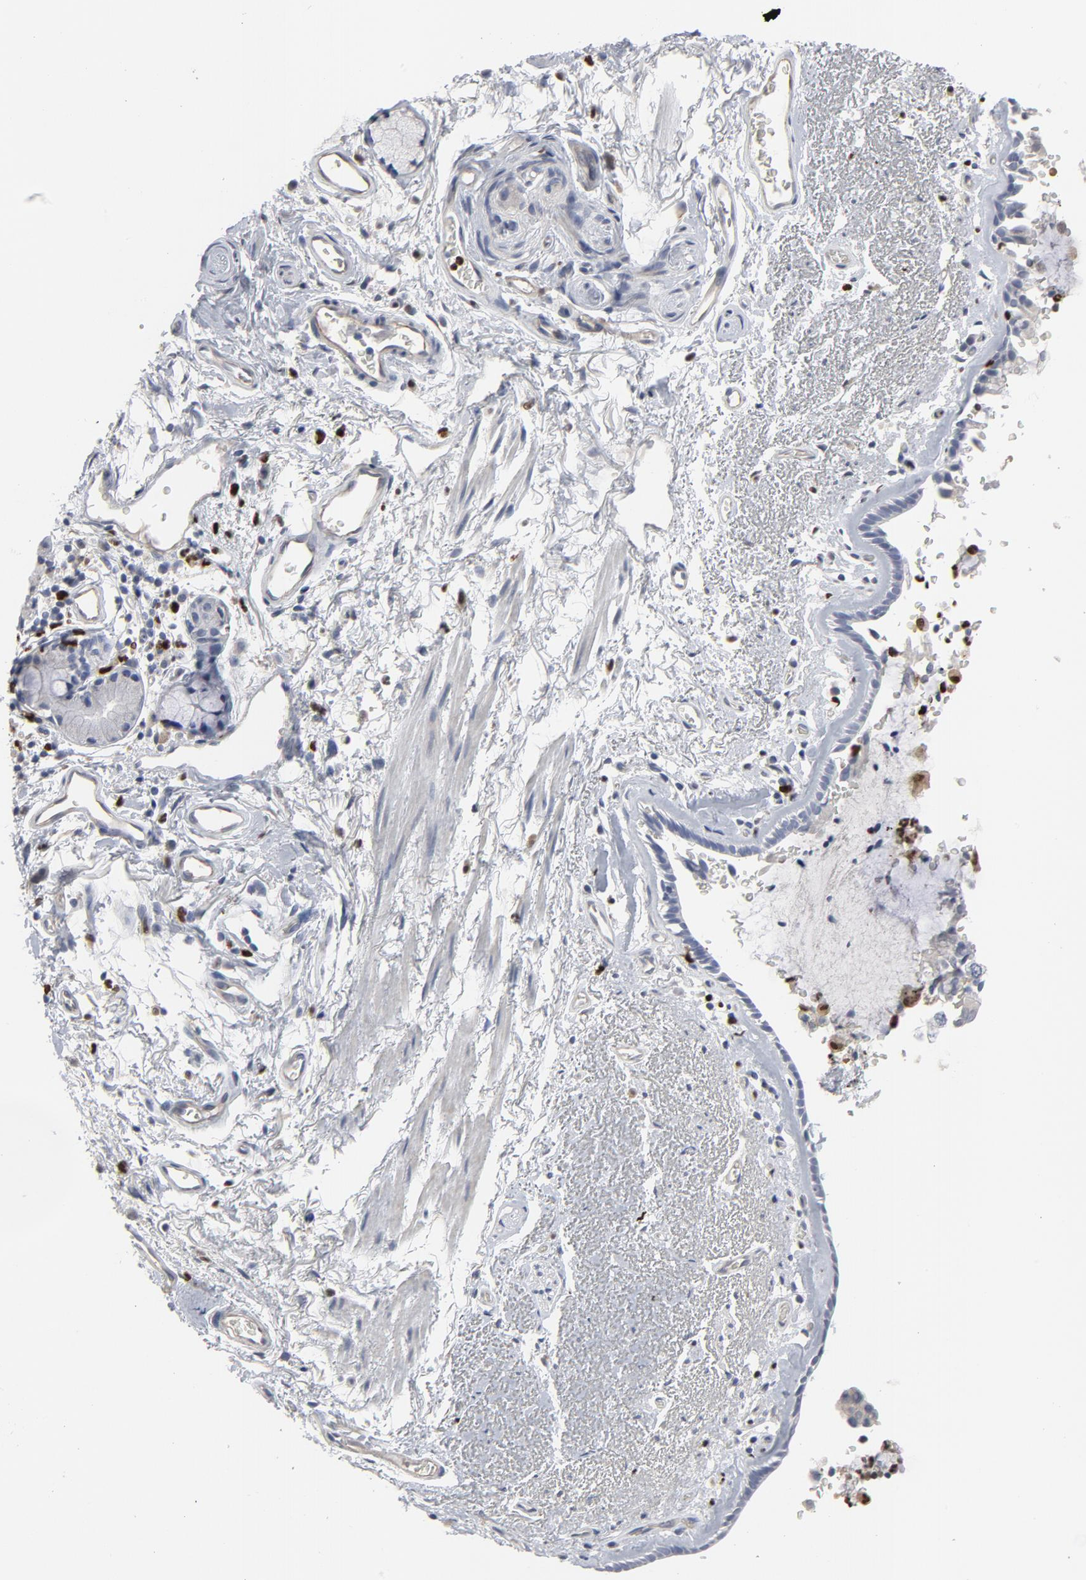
{"staining": {"intensity": "negative", "quantity": "none", "location": "none"}, "tissue": "bronchus", "cell_type": "Respiratory epithelial cells", "image_type": "normal", "snomed": [{"axis": "morphology", "description": "Normal tissue, NOS"}, {"axis": "morphology", "description": "Adenocarcinoma, NOS"}, {"axis": "topography", "description": "Bronchus"}, {"axis": "topography", "description": "Lung"}], "caption": "Photomicrograph shows no protein staining in respiratory epithelial cells of normal bronchus. (DAB IHC visualized using brightfield microscopy, high magnification).", "gene": "SPI1", "patient": {"sex": "male", "age": 71}}